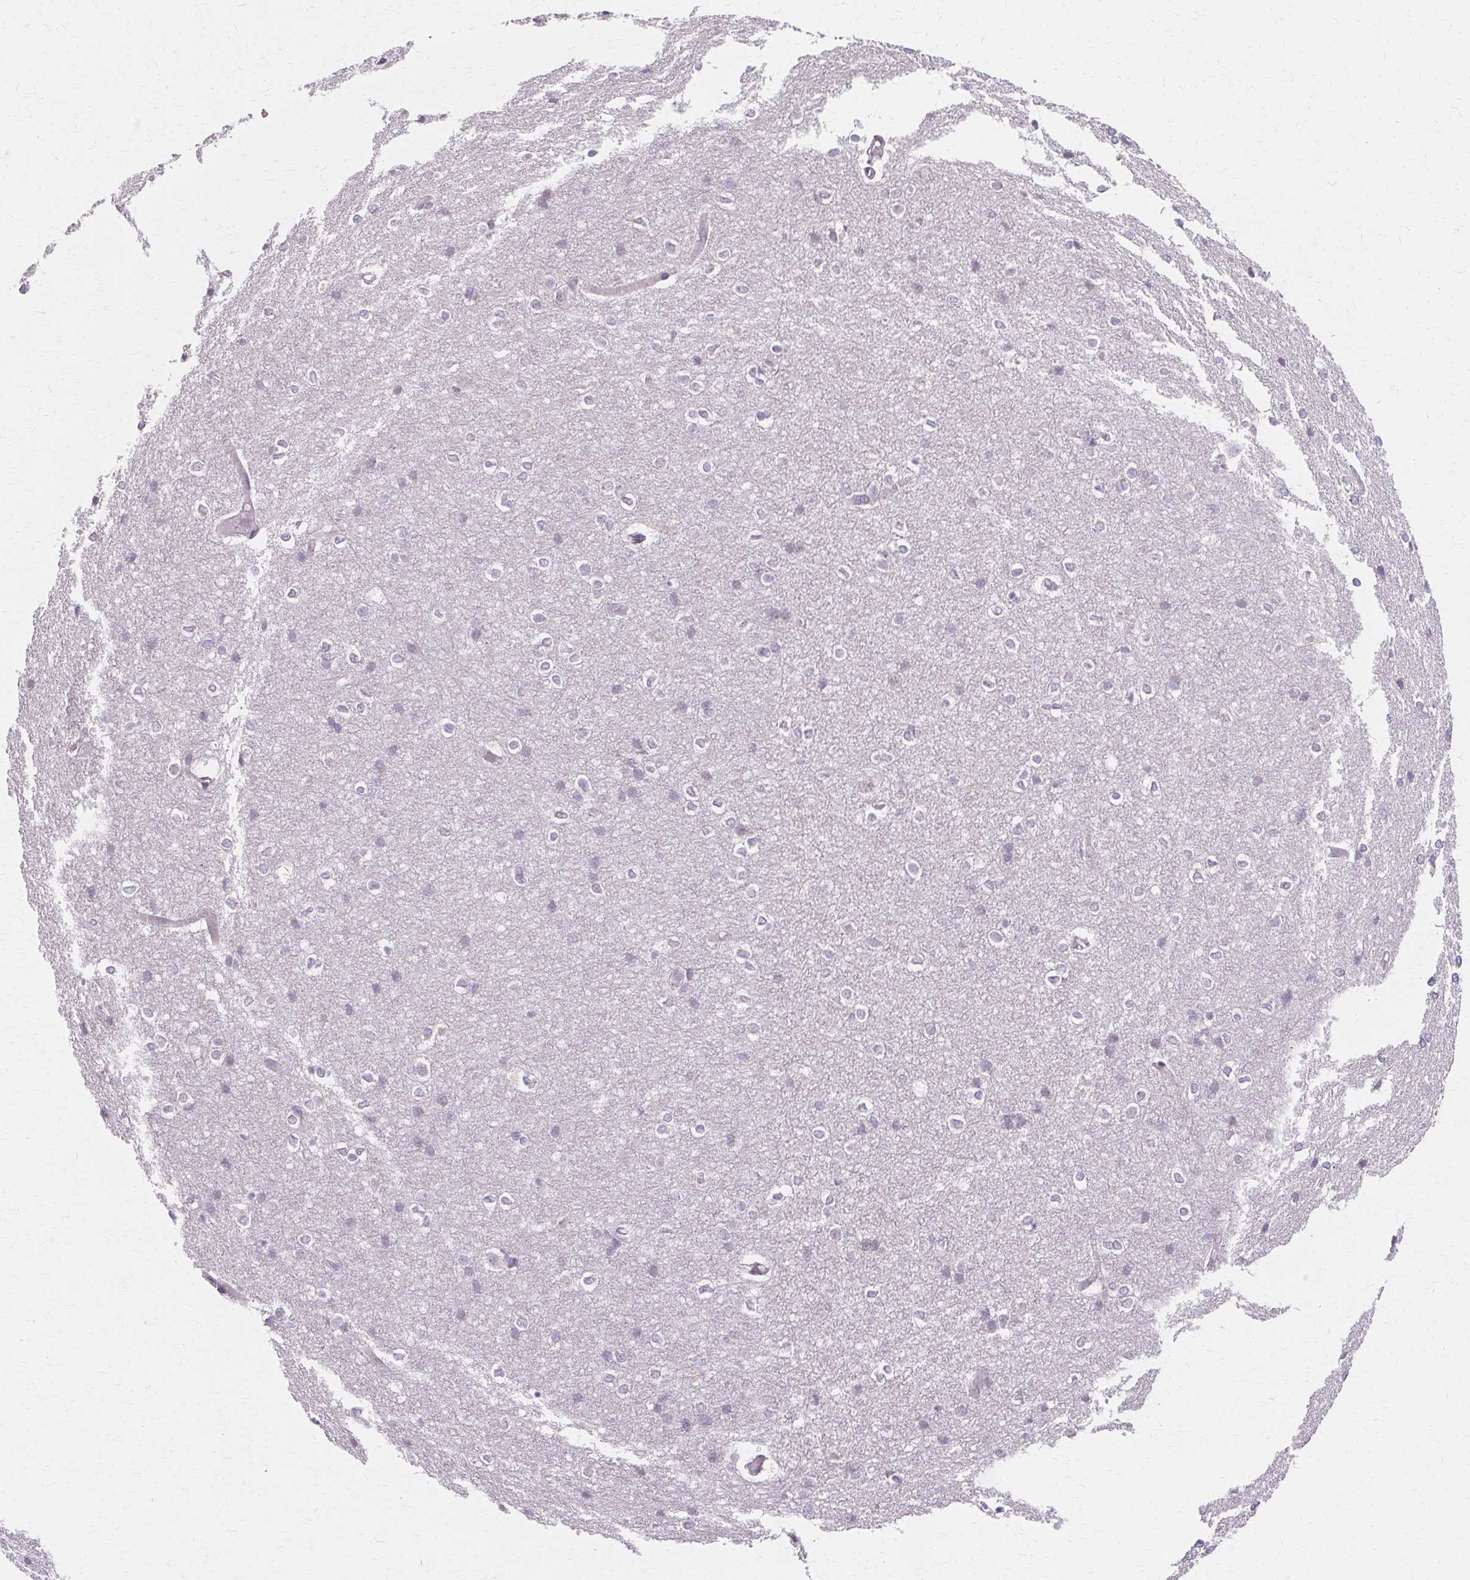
{"staining": {"intensity": "negative", "quantity": "none", "location": "none"}, "tissue": "cerebral cortex", "cell_type": "Endothelial cells", "image_type": "normal", "snomed": [{"axis": "morphology", "description": "Normal tissue, NOS"}, {"axis": "topography", "description": "Cerebral cortex"}], "caption": "Immunohistochemical staining of unremarkable human cerebral cortex displays no significant positivity in endothelial cells. (IHC, brightfield microscopy, high magnification).", "gene": "FCRL3", "patient": {"sex": "male", "age": 37}}